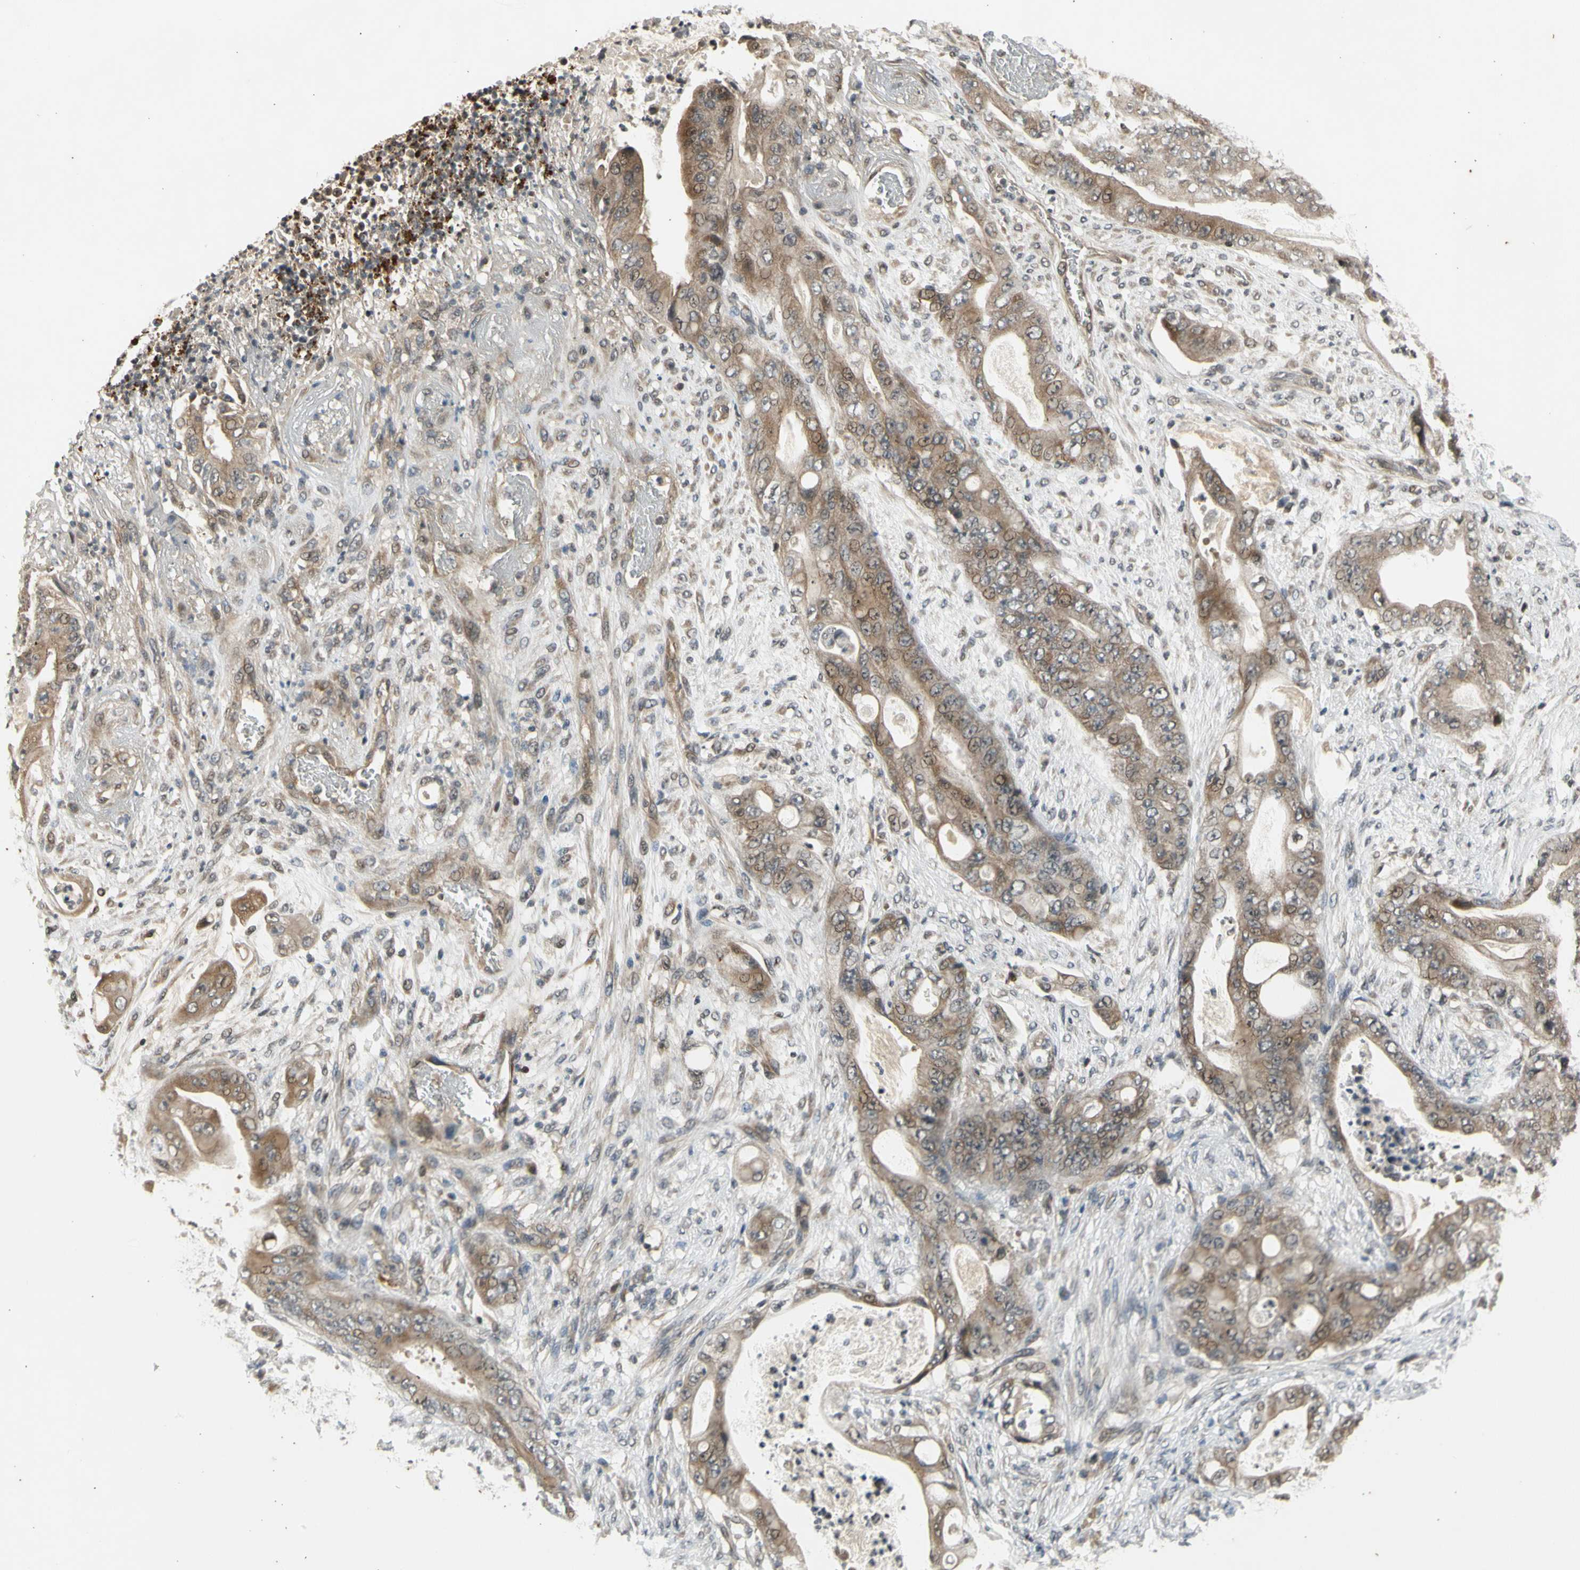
{"staining": {"intensity": "moderate", "quantity": ">75%", "location": "cytoplasmic/membranous,nuclear"}, "tissue": "stomach cancer", "cell_type": "Tumor cells", "image_type": "cancer", "snomed": [{"axis": "morphology", "description": "Adenocarcinoma, NOS"}, {"axis": "topography", "description": "Stomach"}], "caption": "DAB (3,3'-diaminobenzidine) immunohistochemical staining of stomach adenocarcinoma displays moderate cytoplasmic/membranous and nuclear protein staining in approximately >75% of tumor cells. The staining was performed using DAB (3,3'-diaminobenzidine) to visualize the protein expression in brown, while the nuclei were stained in blue with hematoxylin (Magnification: 20x).", "gene": "EFNB2", "patient": {"sex": "female", "age": 73}}